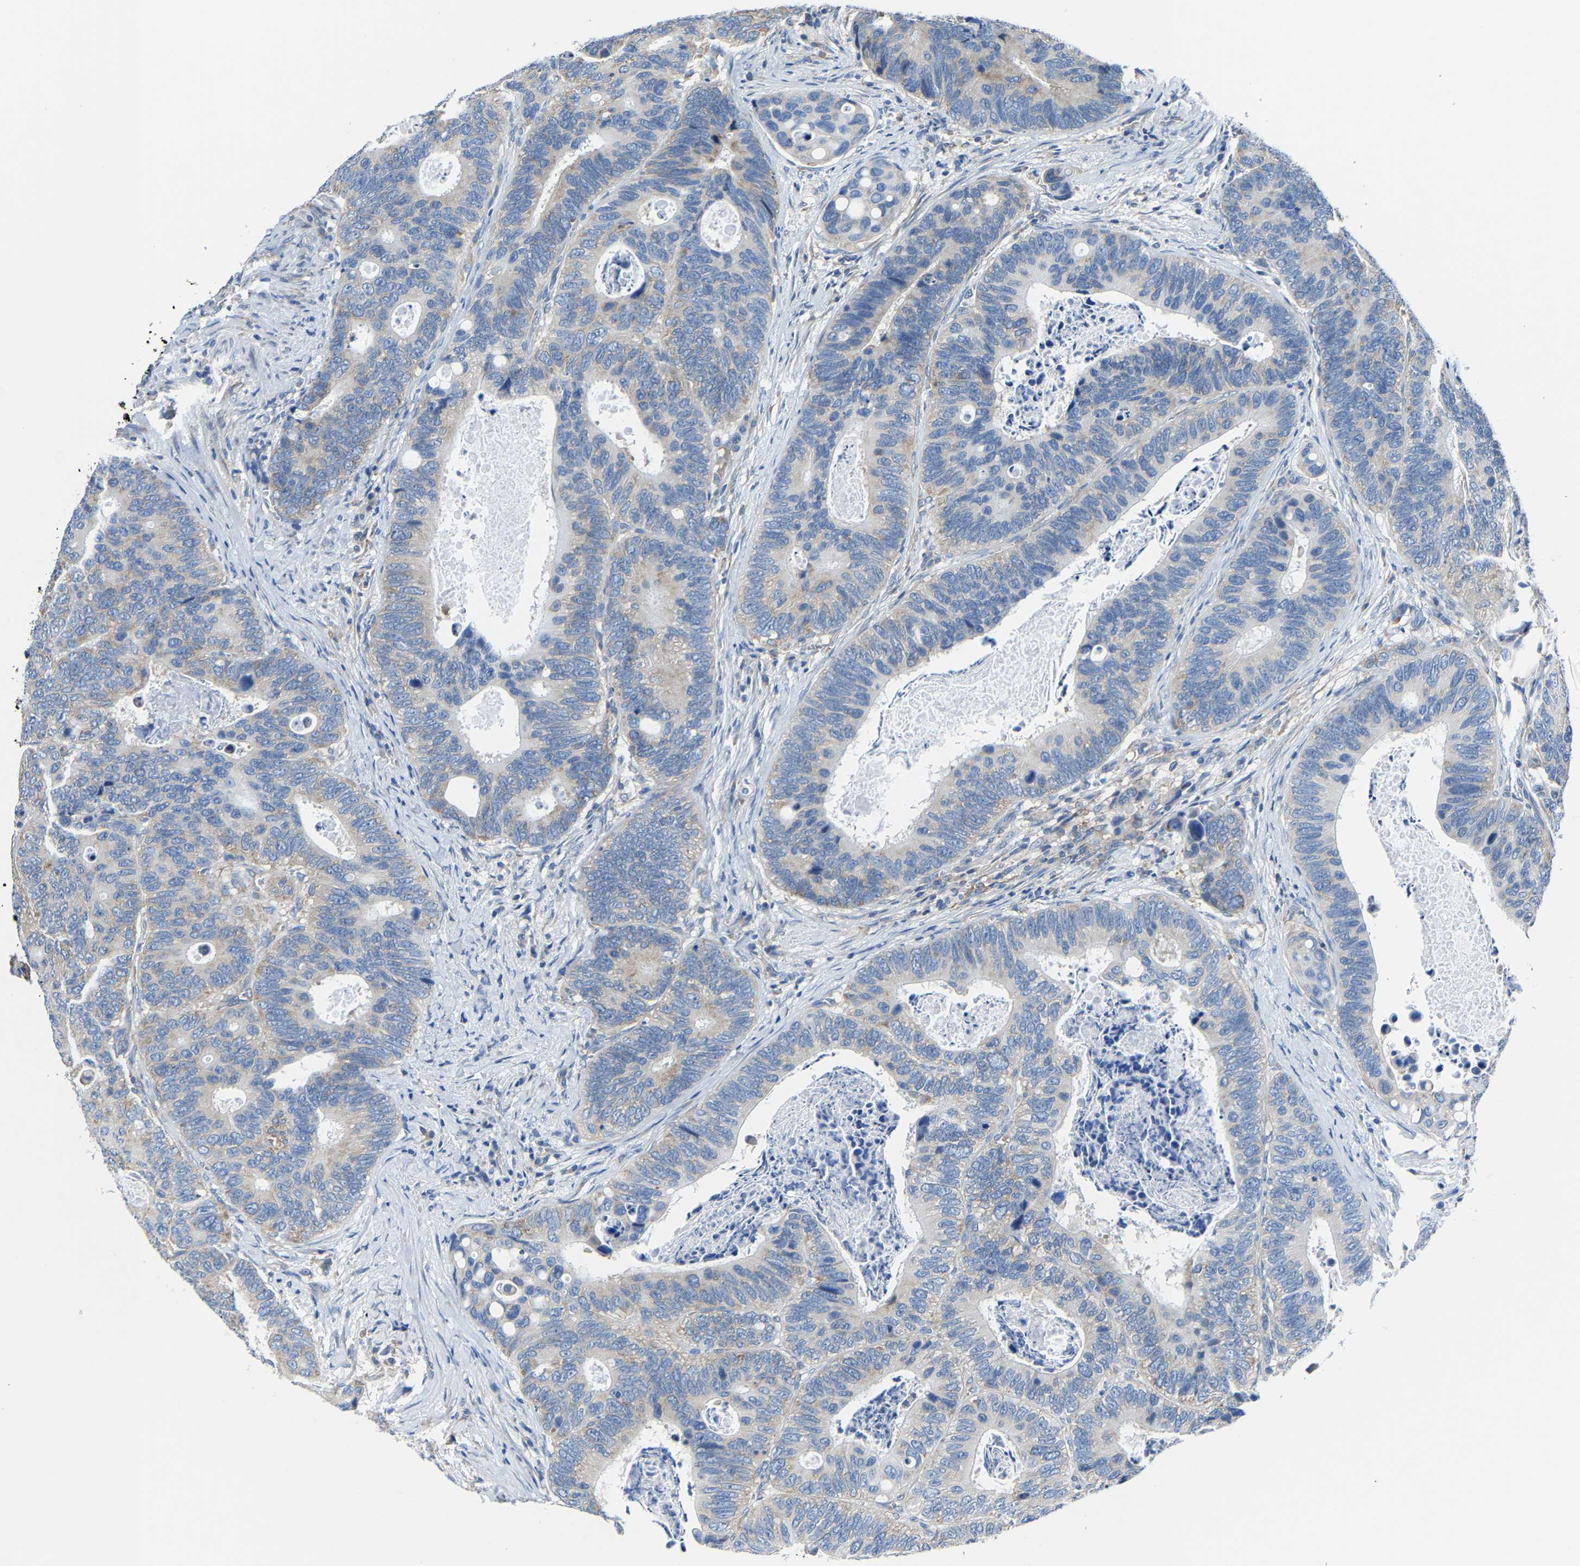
{"staining": {"intensity": "weak", "quantity": "<25%", "location": "cytoplasmic/membranous"}, "tissue": "colorectal cancer", "cell_type": "Tumor cells", "image_type": "cancer", "snomed": [{"axis": "morphology", "description": "Inflammation, NOS"}, {"axis": "morphology", "description": "Adenocarcinoma, NOS"}, {"axis": "topography", "description": "Colon"}], "caption": "Immunohistochemical staining of human colorectal cancer demonstrates no significant positivity in tumor cells. (Immunohistochemistry, brightfield microscopy, high magnification).", "gene": "G3BP2", "patient": {"sex": "male", "age": 72}}